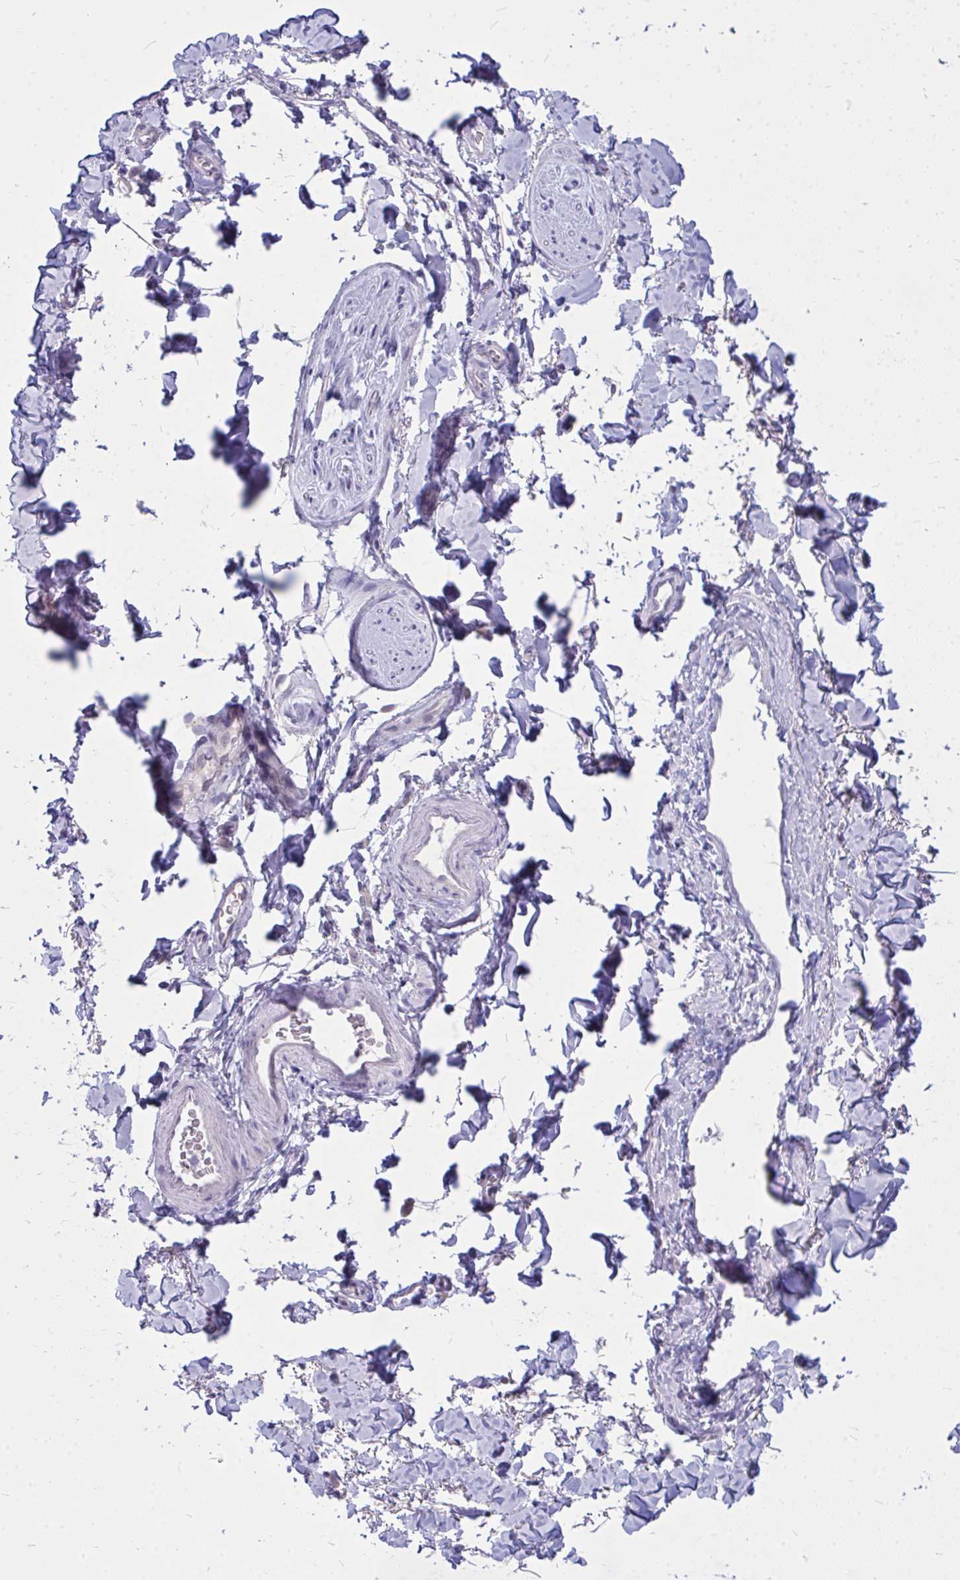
{"staining": {"intensity": "negative", "quantity": "none", "location": "none"}, "tissue": "adipose tissue", "cell_type": "Adipocytes", "image_type": "normal", "snomed": [{"axis": "morphology", "description": "Normal tissue, NOS"}, {"axis": "topography", "description": "Vulva"}, {"axis": "topography", "description": "Peripheral nerve tissue"}], "caption": "Adipocytes are negative for protein expression in benign human adipose tissue. (DAB immunohistochemistry (IHC) with hematoxylin counter stain).", "gene": "ZSCAN25", "patient": {"sex": "female", "age": 66}}